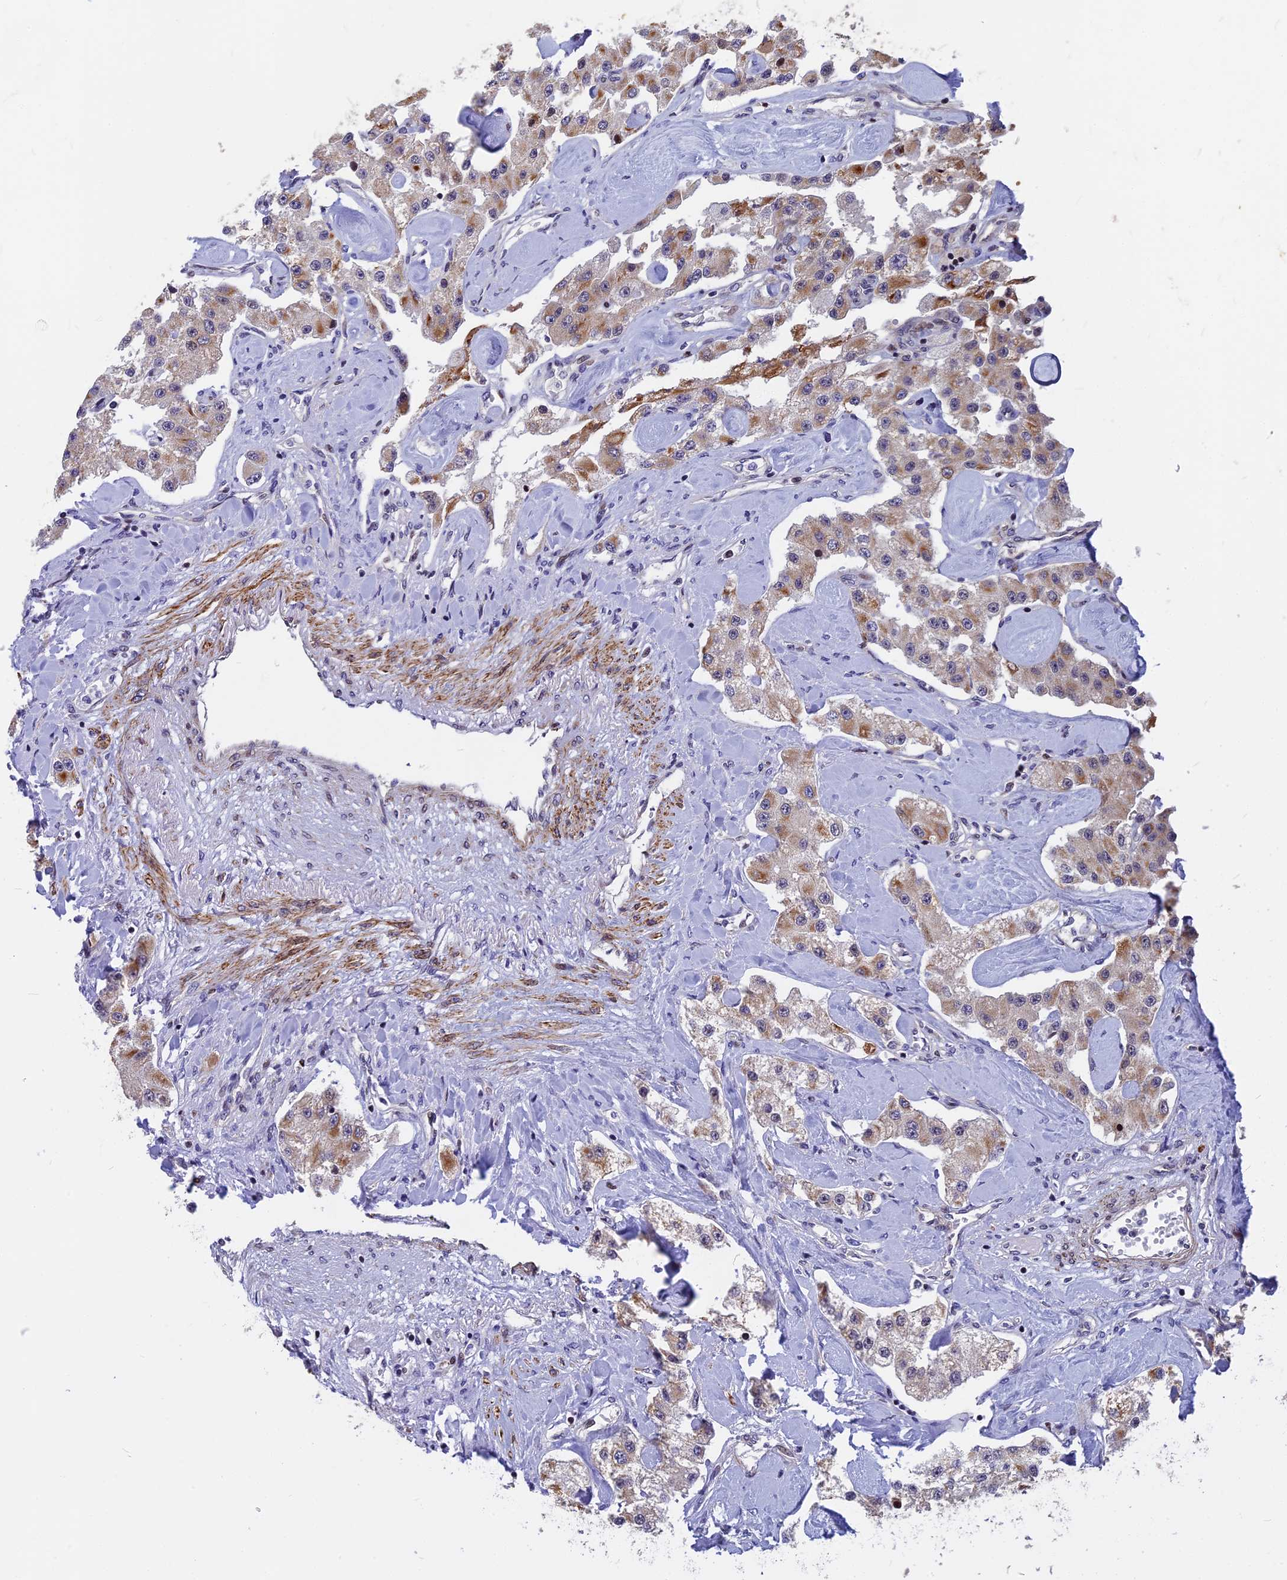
{"staining": {"intensity": "moderate", "quantity": "25%-75%", "location": "cytoplasmic/membranous"}, "tissue": "carcinoid", "cell_type": "Tumor cells", "image_type": "cancer", "snomed": [{"axis": "morphology", "description": "Carcinoid, malignant, NOS"}, {"axis": "topography", "description": "Pancreas"}], "caption": "The histopathology image demonstrates immunohistochemical staining of malignant carcinoid. There is moderate cytoplasmic/membranous expression is identified in about 25%-75% of tumor cells. (DAB (3,3'-diaminobenzidine) = brown stain, brightfield microscopy at high magnification).", "gene": "ANKRD34B", "patient": {"sex": "male", "age": 41}}